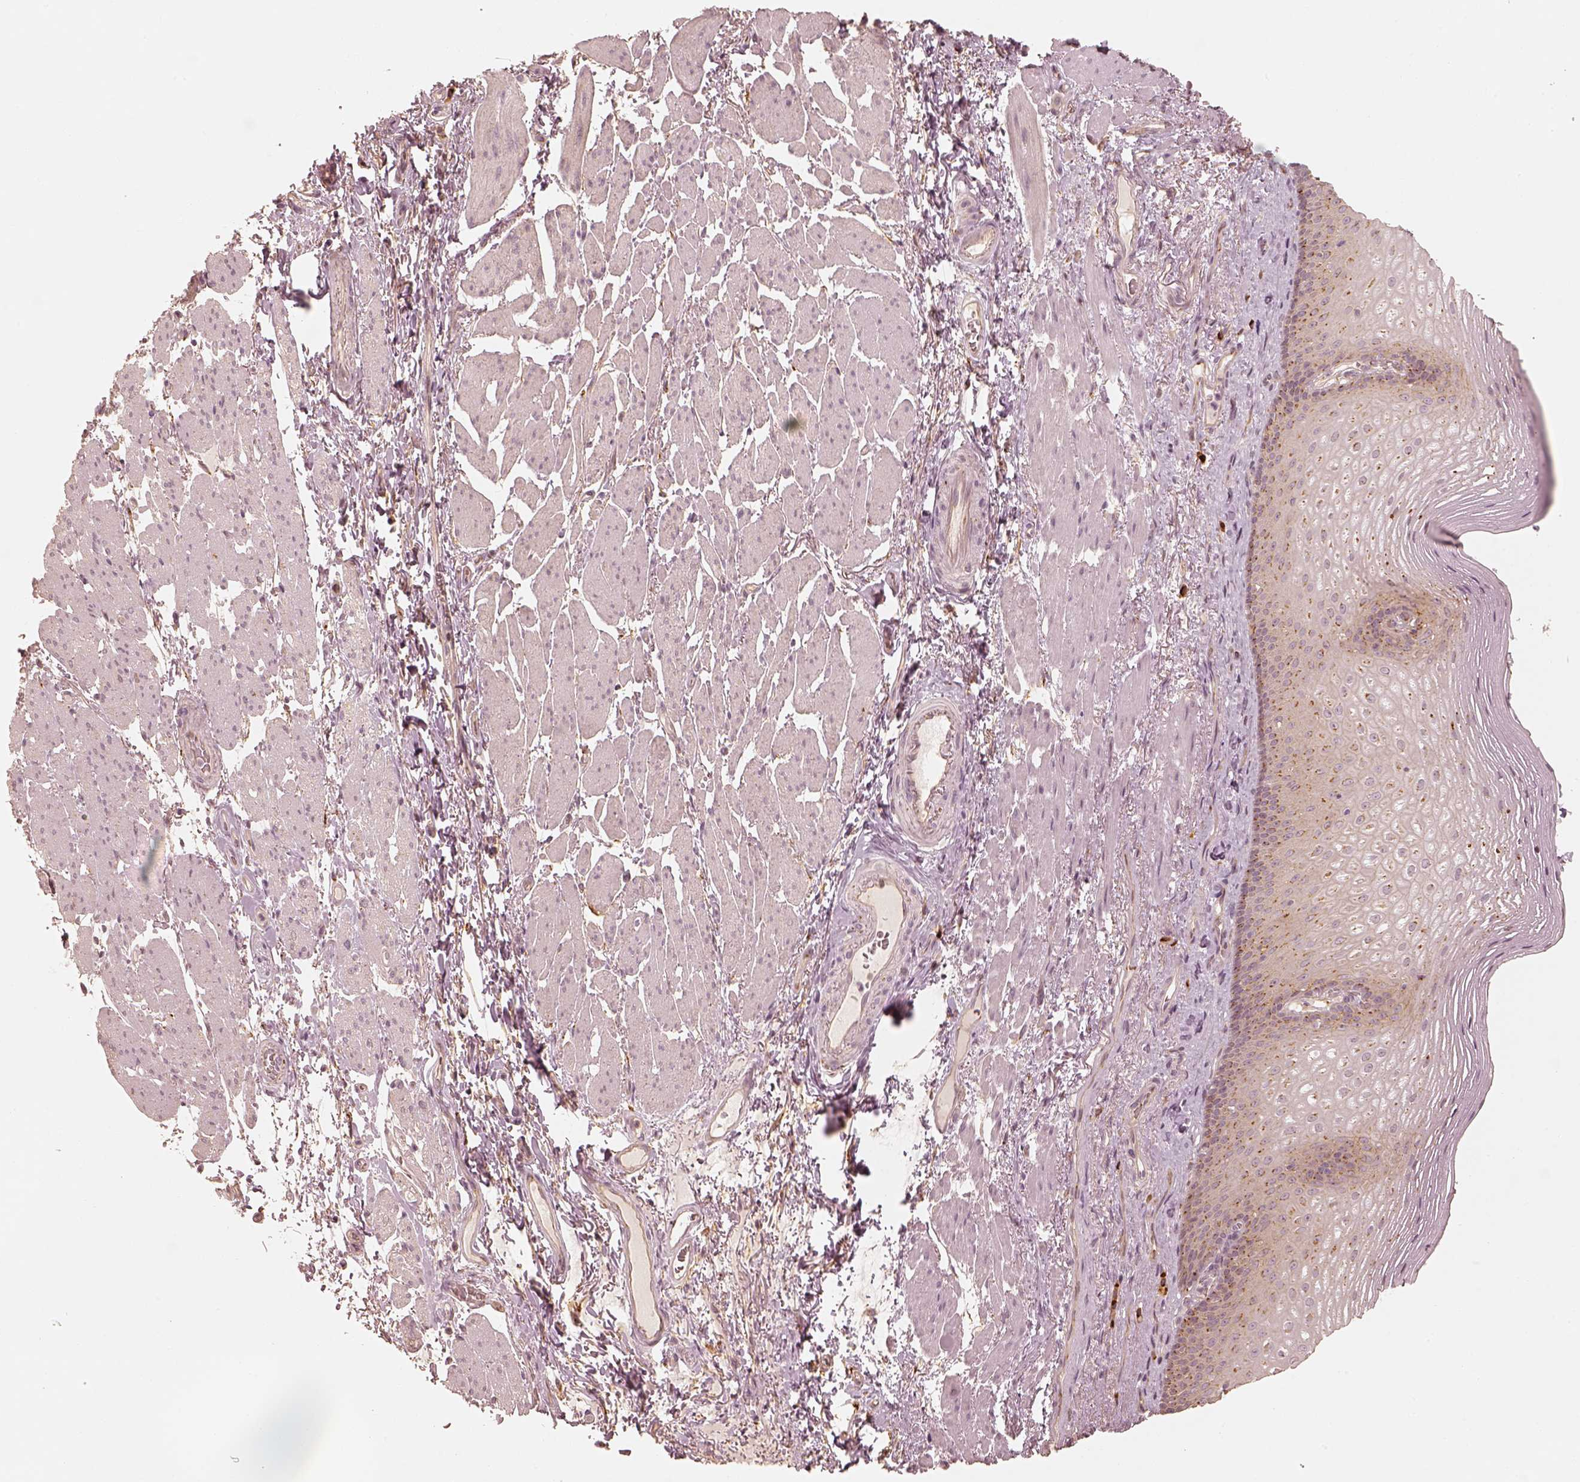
{"staining": {"intensity": "moderate", "quantity": "25%-75%", "location": "cytoplasmic/membranous"}, "tissue": "esophagus", "cell_type": "Squamous epithelial cells", "image_type": "normal", "snomed": [{"axis": "morphology", "description": "Normal tissue, NOS"}, {"axis": "topography", "description": "Esophagus"}], "caption": "Moderate cytoplasmic/membranous staining is present in about 25%-75% of squamous epithelial cells in benign esophagus. (brown staining indicates protein expression, while blue staining denotes nuclei).", "gene": "GORASP2", "patient": {"sex": "male", "age": 76}}